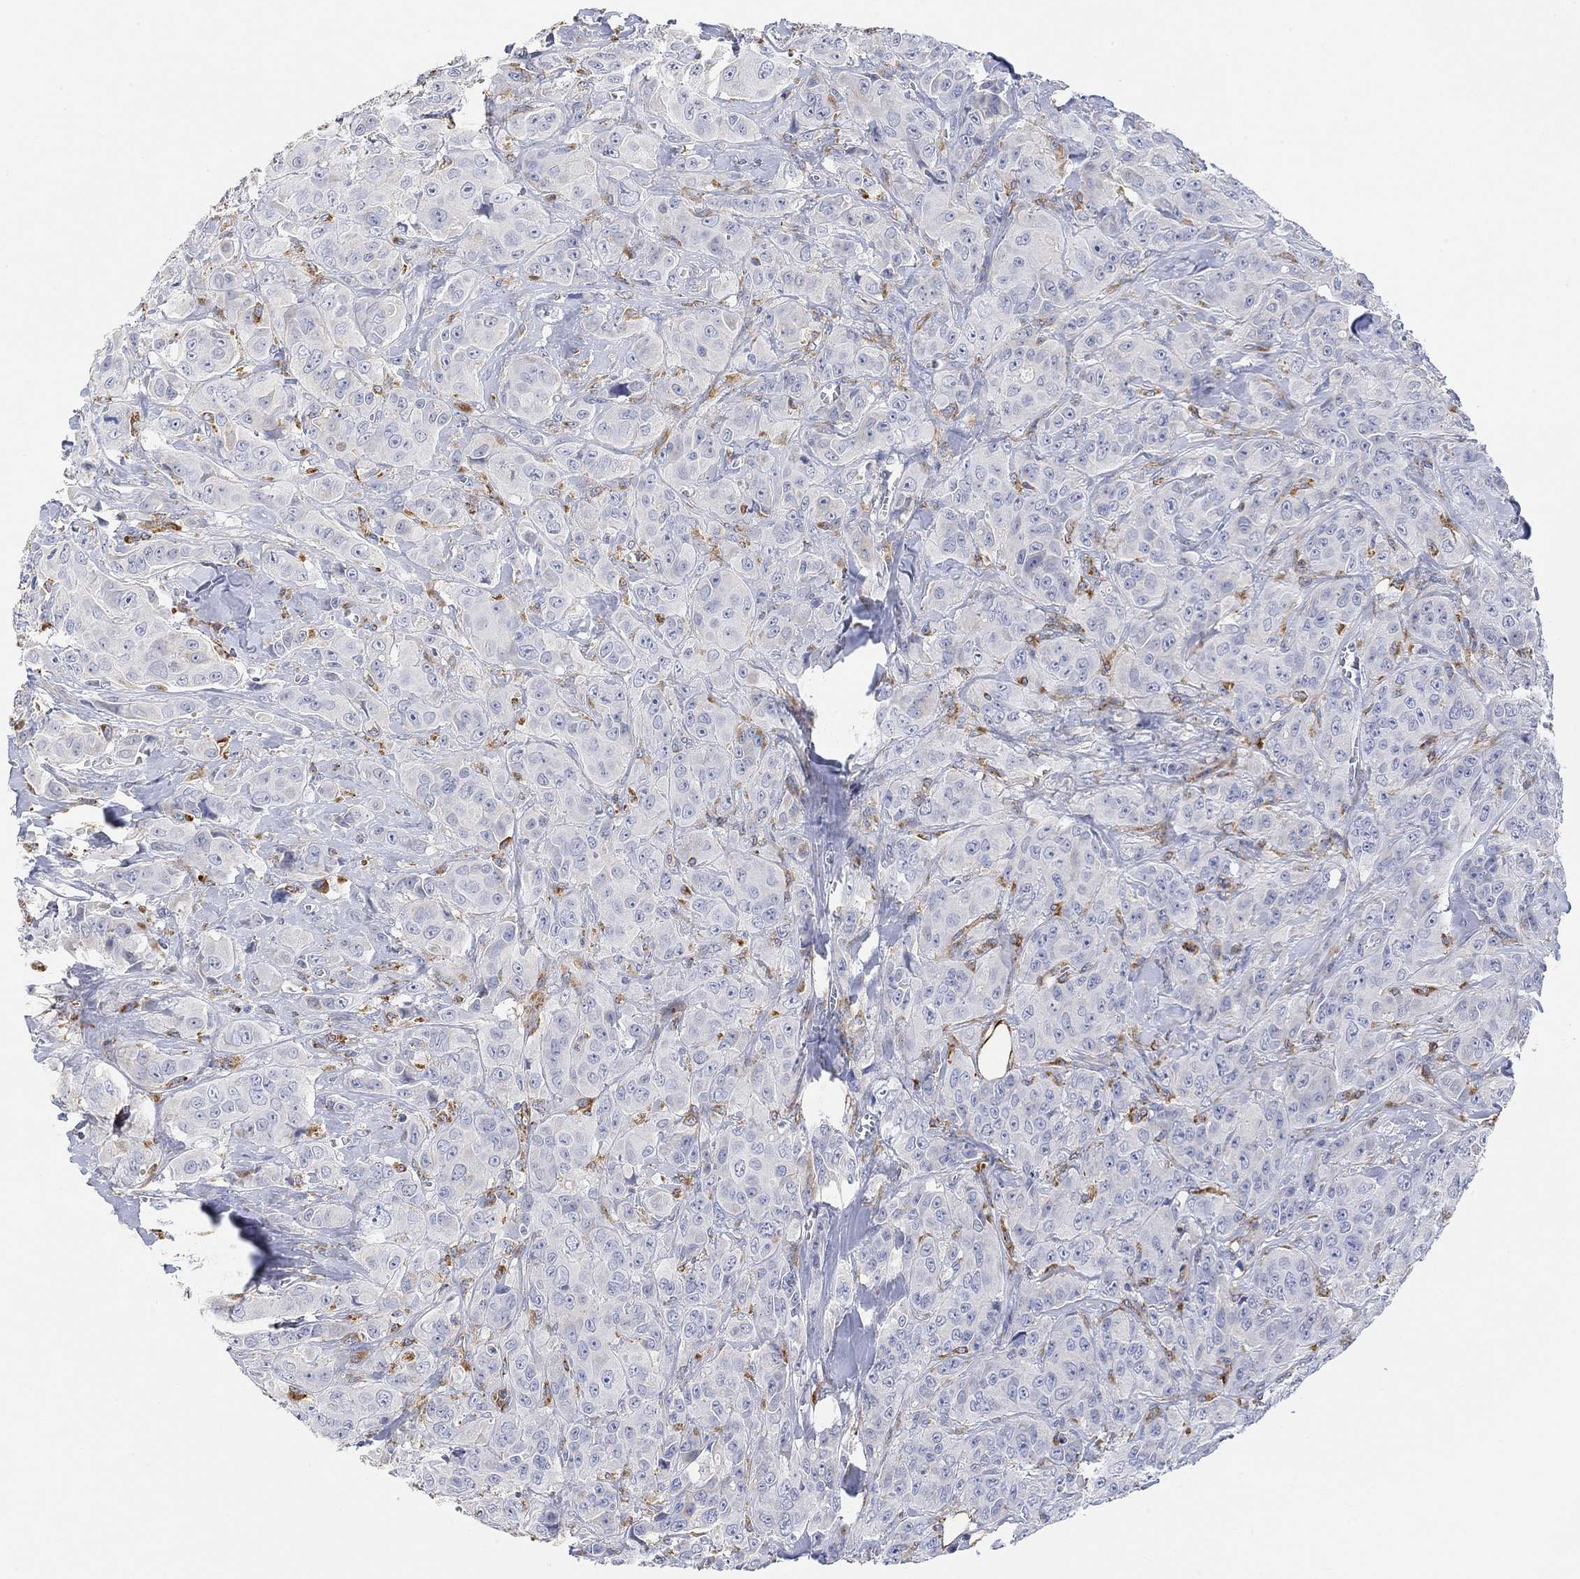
{"staining": {"intensity": "moderate", "quantity": "<25%", "location": "cytoplasmic/membranous"}, "tissue": "breast cancer", "cell_type": "Tumor cells", "image_type": "cancer", "snomed": [{"axis": "morphology", "description": "Duct carcinoma"}, {"axis": "topography", "description": "Breast"}], "caption": "Intraductal carcinoma (breast) was stained to show a protein in brown. There is low levels of moderate cytoplasmic/membranous positivity in approximately <25% of tumor cells.", "gene": "ACSL1", "patient": {"sex": "female", "age": 43}}